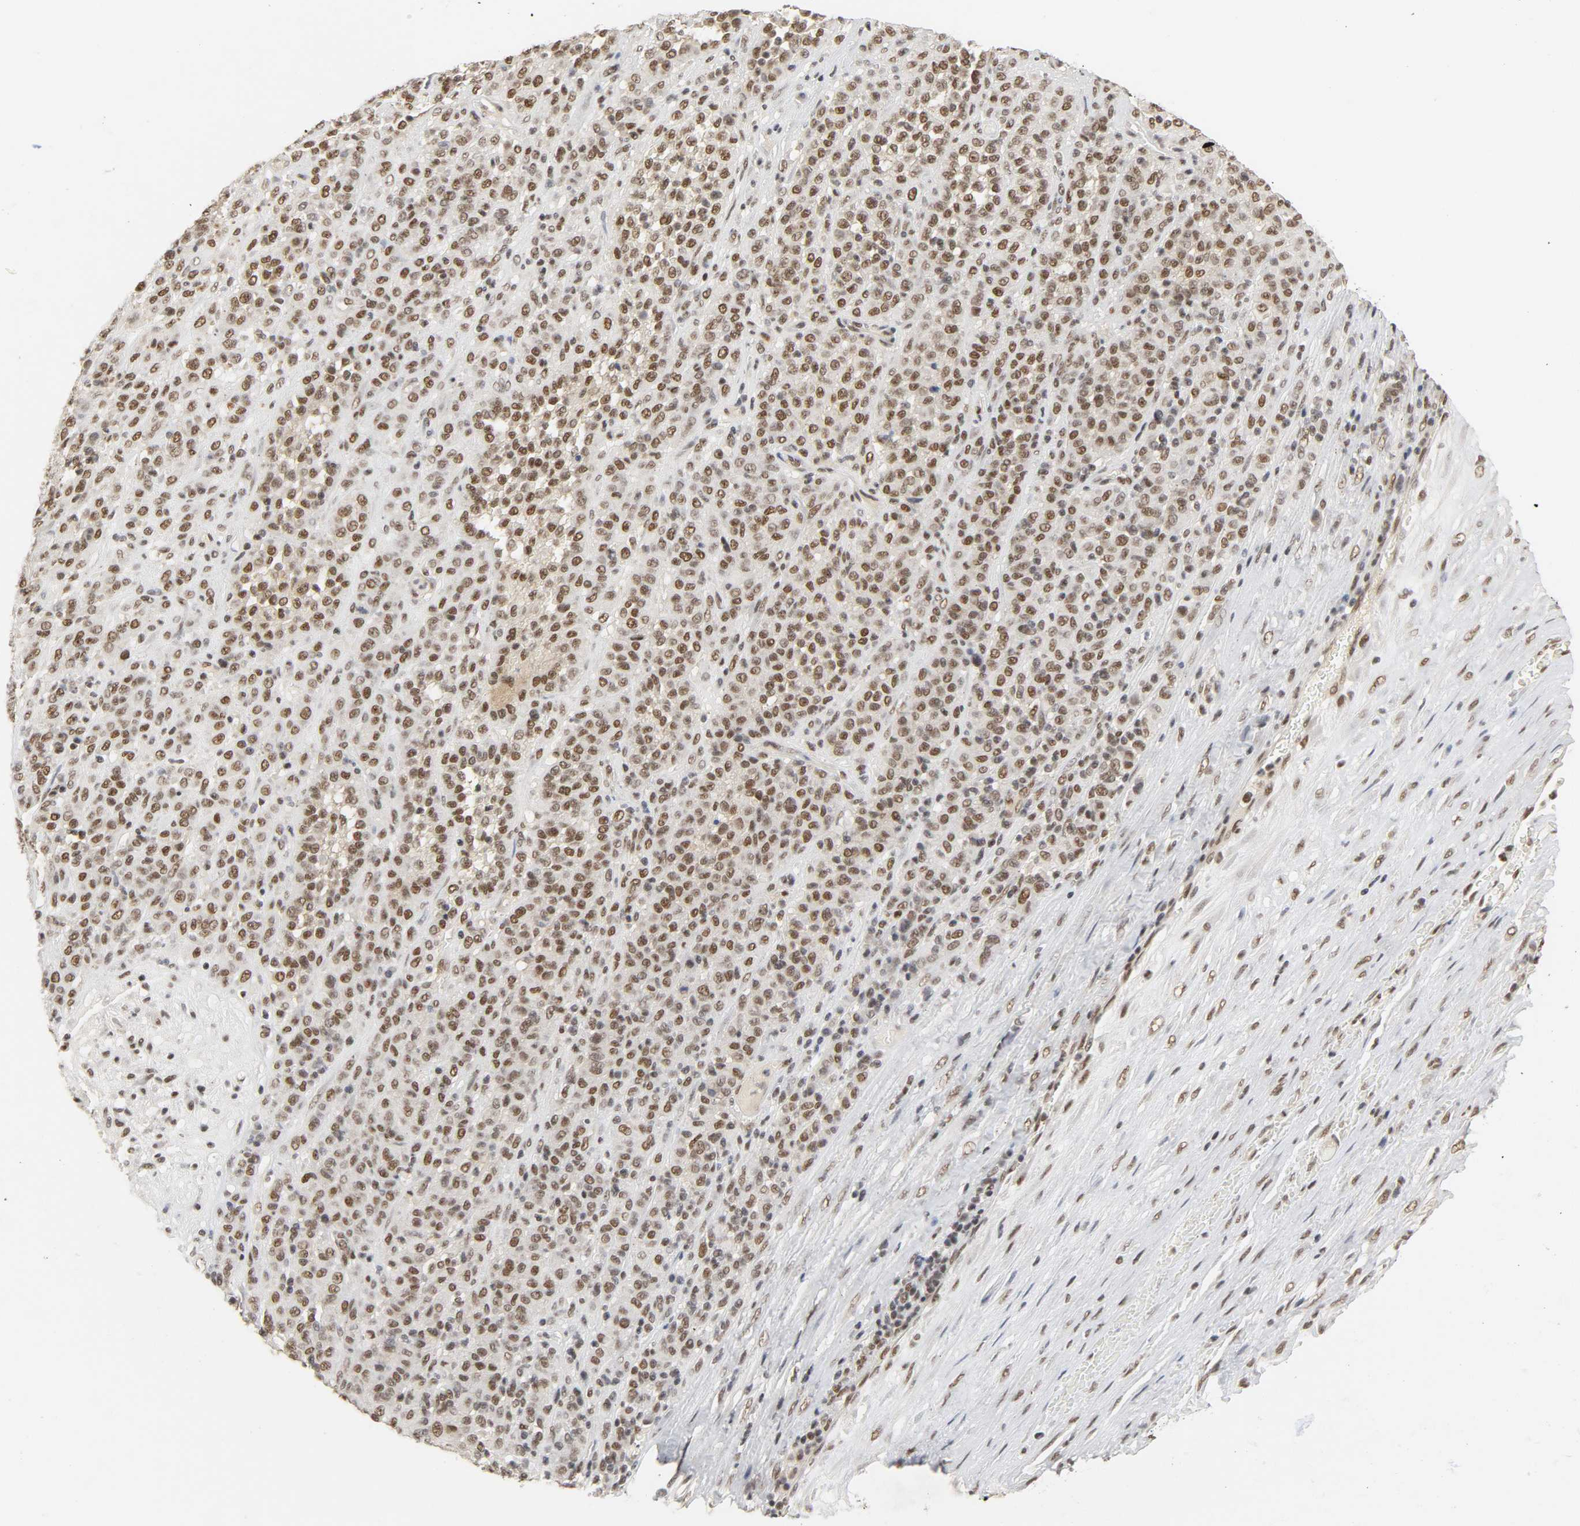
{"staining": {"intensity": "moderate", "quantity": ">75%", "location": "nuclear"}, "tissue": "melanoma", "cell_type": "Tumor cells", "image_type": "cancer", "snomed": [{"axis": "morphology", "description": "Malignant melanoma, Metastatic site"}, {"axis": "topography", "description": "Pancreas"}], "caption": "Protein positivity by IHC reveals moderate nuclear expression in about >75% of tumor cells in melanoma. (Stains: DAB in brown, nuclei in blue, Microscopy: brightfield microscopy at high magnification).", "gene": "NCOA6", "patient": {"sex": "female", "age": 30}}